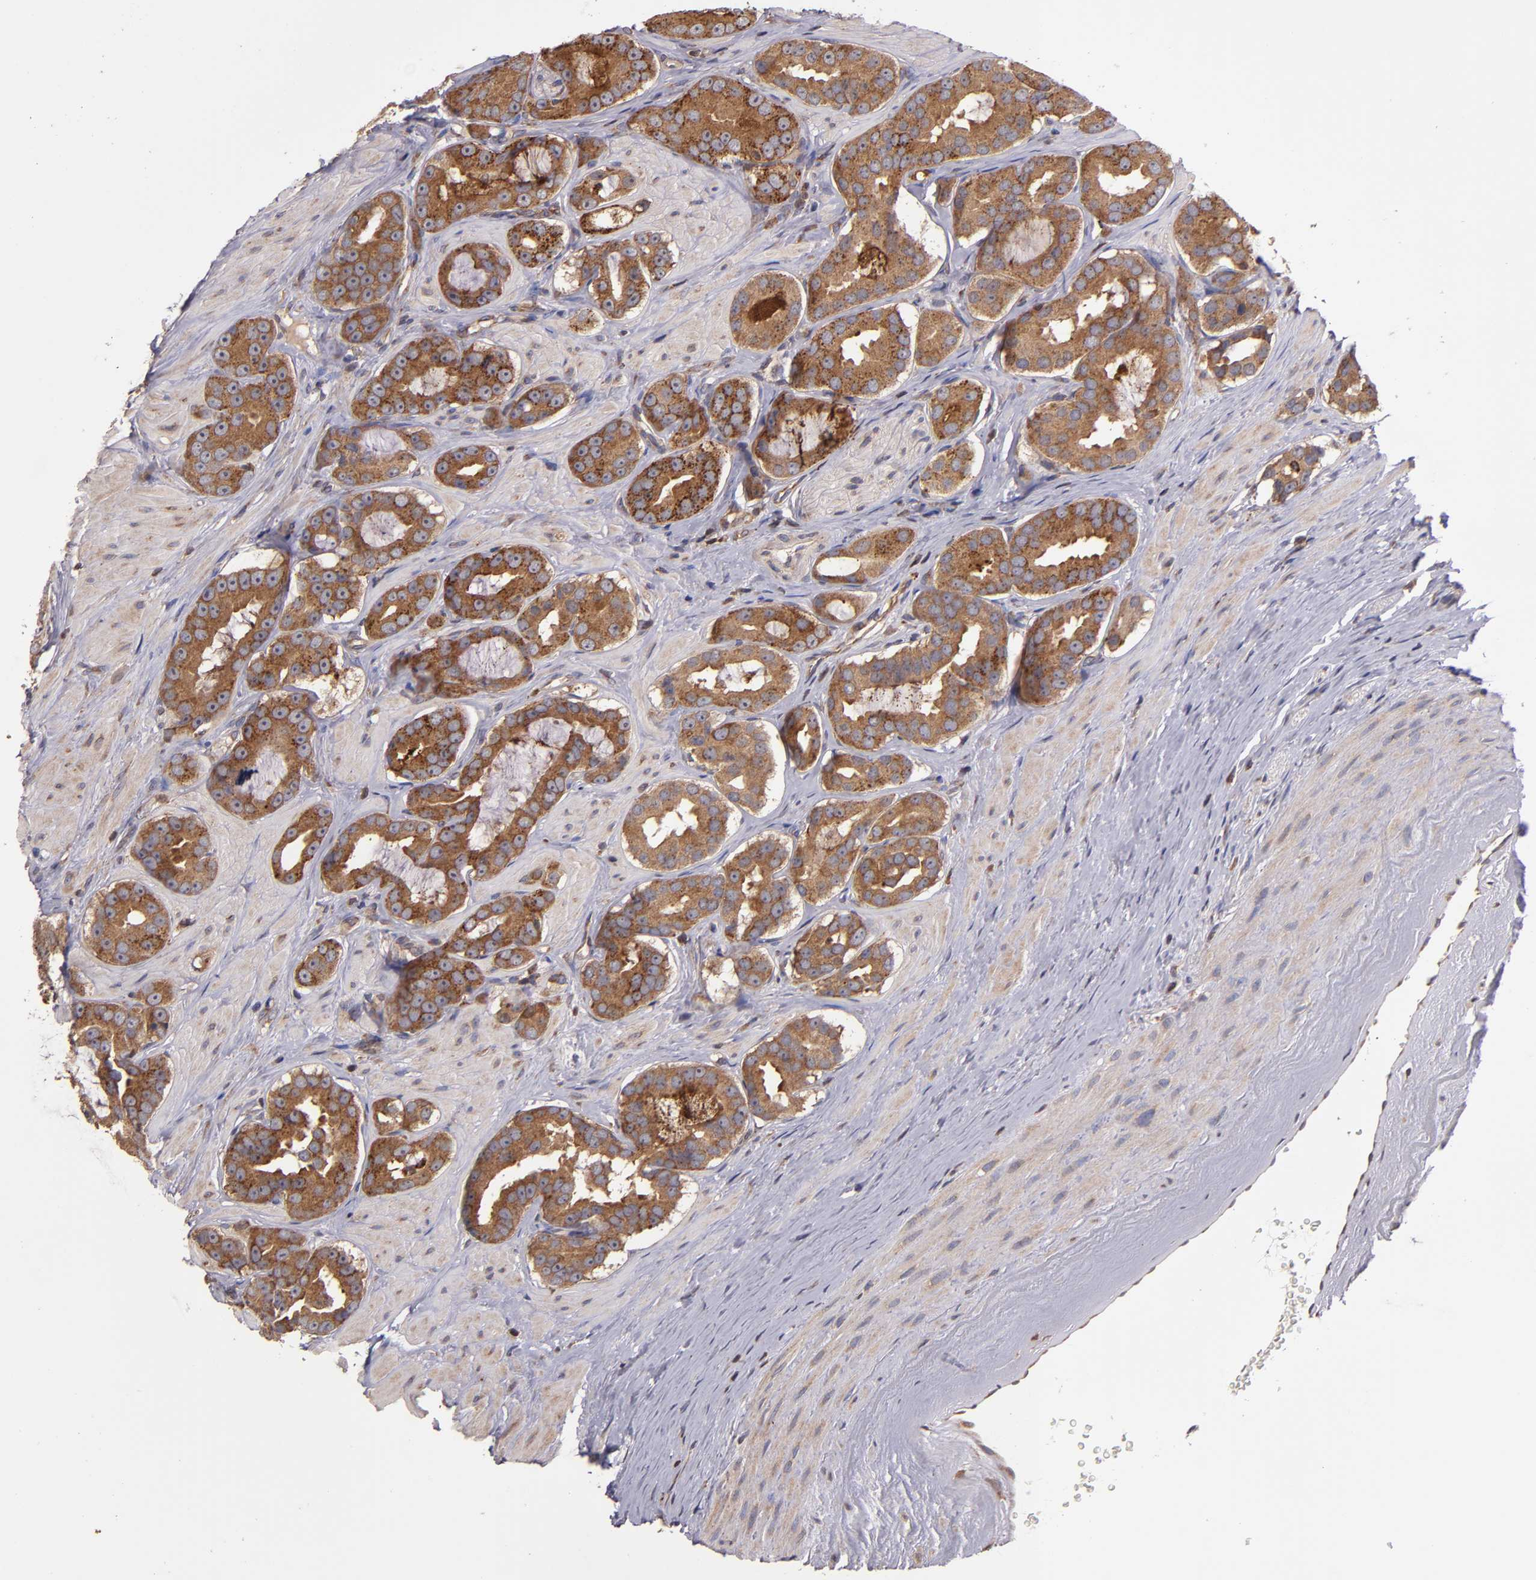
{"staining": {"intensity": "strong", "quantity": ">75%", "location": "cytoplasmic/membranous"}, "tissue": "prostate cancer", "cell_type": "Tumor cells", "image_type": "cancer", "snomed": [{"axis": "morphology", "description": "Adenocarcinoma, Low grade"}, {"axis": "topography", "description": "Prostate"}], "caption": "High-power microscopy captured an immunohistochemistry micrograph of prostate low-grade adenocarcinoma, revealing strong cytoplasmic/membranous staining in about >75% of tumor cells. (IHC, brightfield microscopy, high magnification).", "gene": "EIF4ENIF1", "patient": {"sex": "male", "age": 59}}